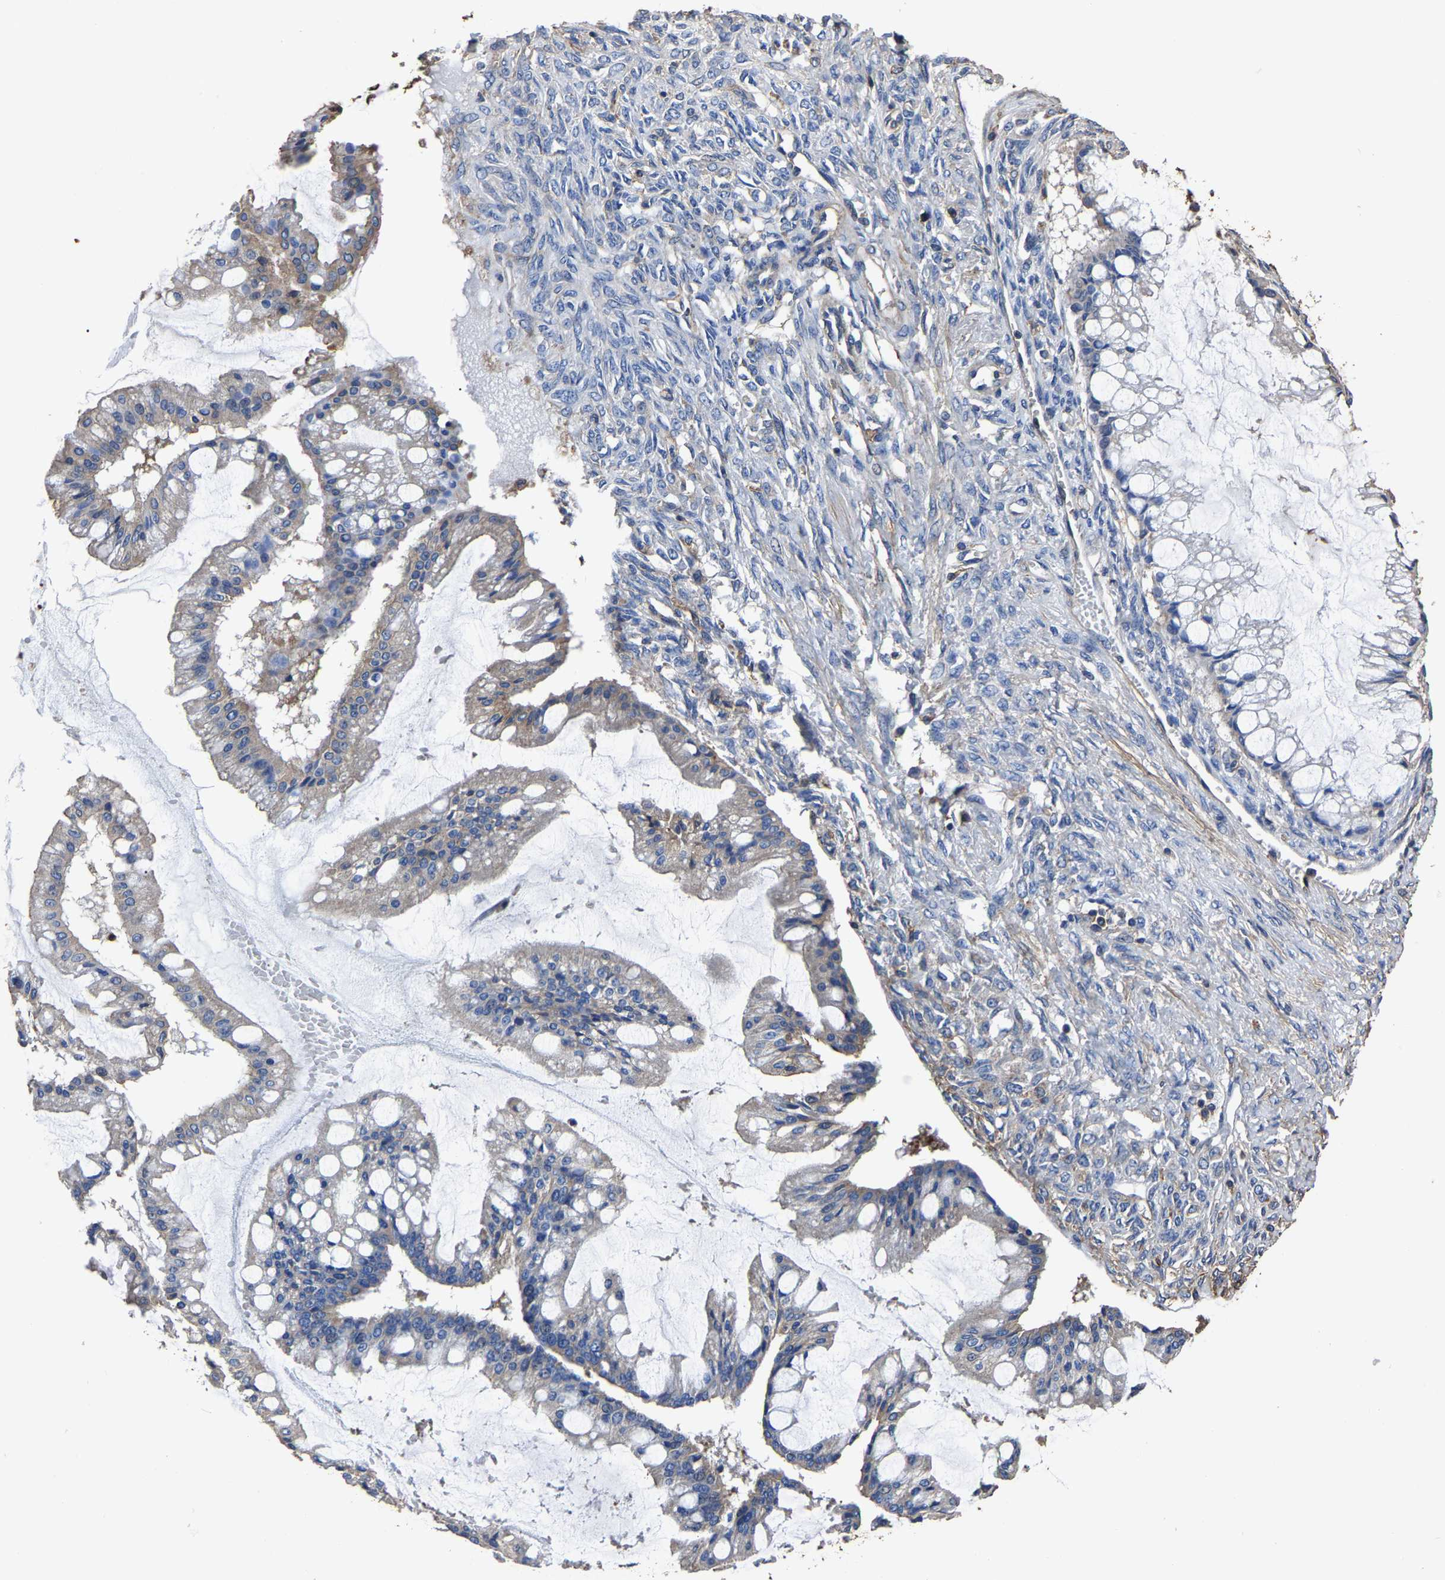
{"staining": {"intensity": "moderate", "quantity": "25%-75%", "location": "cytoplasmic/membranous"}, "tissue": "ovarian cancer", "cell_type": "Tumor cells", "image_type": "cancer", "snomed": [{"axis": "morphology", "description": "Cystadenocarcinoma, mucinous, NOS"}, {"axis": "topography", "description": "Ovary"}], "caption": "Ovarian cancer (mucinous cystadenocarcinoma) stained with IHC shows moderate cytoplasmic/membranous staining in approximately 25%-75% of tumor cells.", "gene": "ARMT1", "patient": {"sex": "female", "age": 73}}